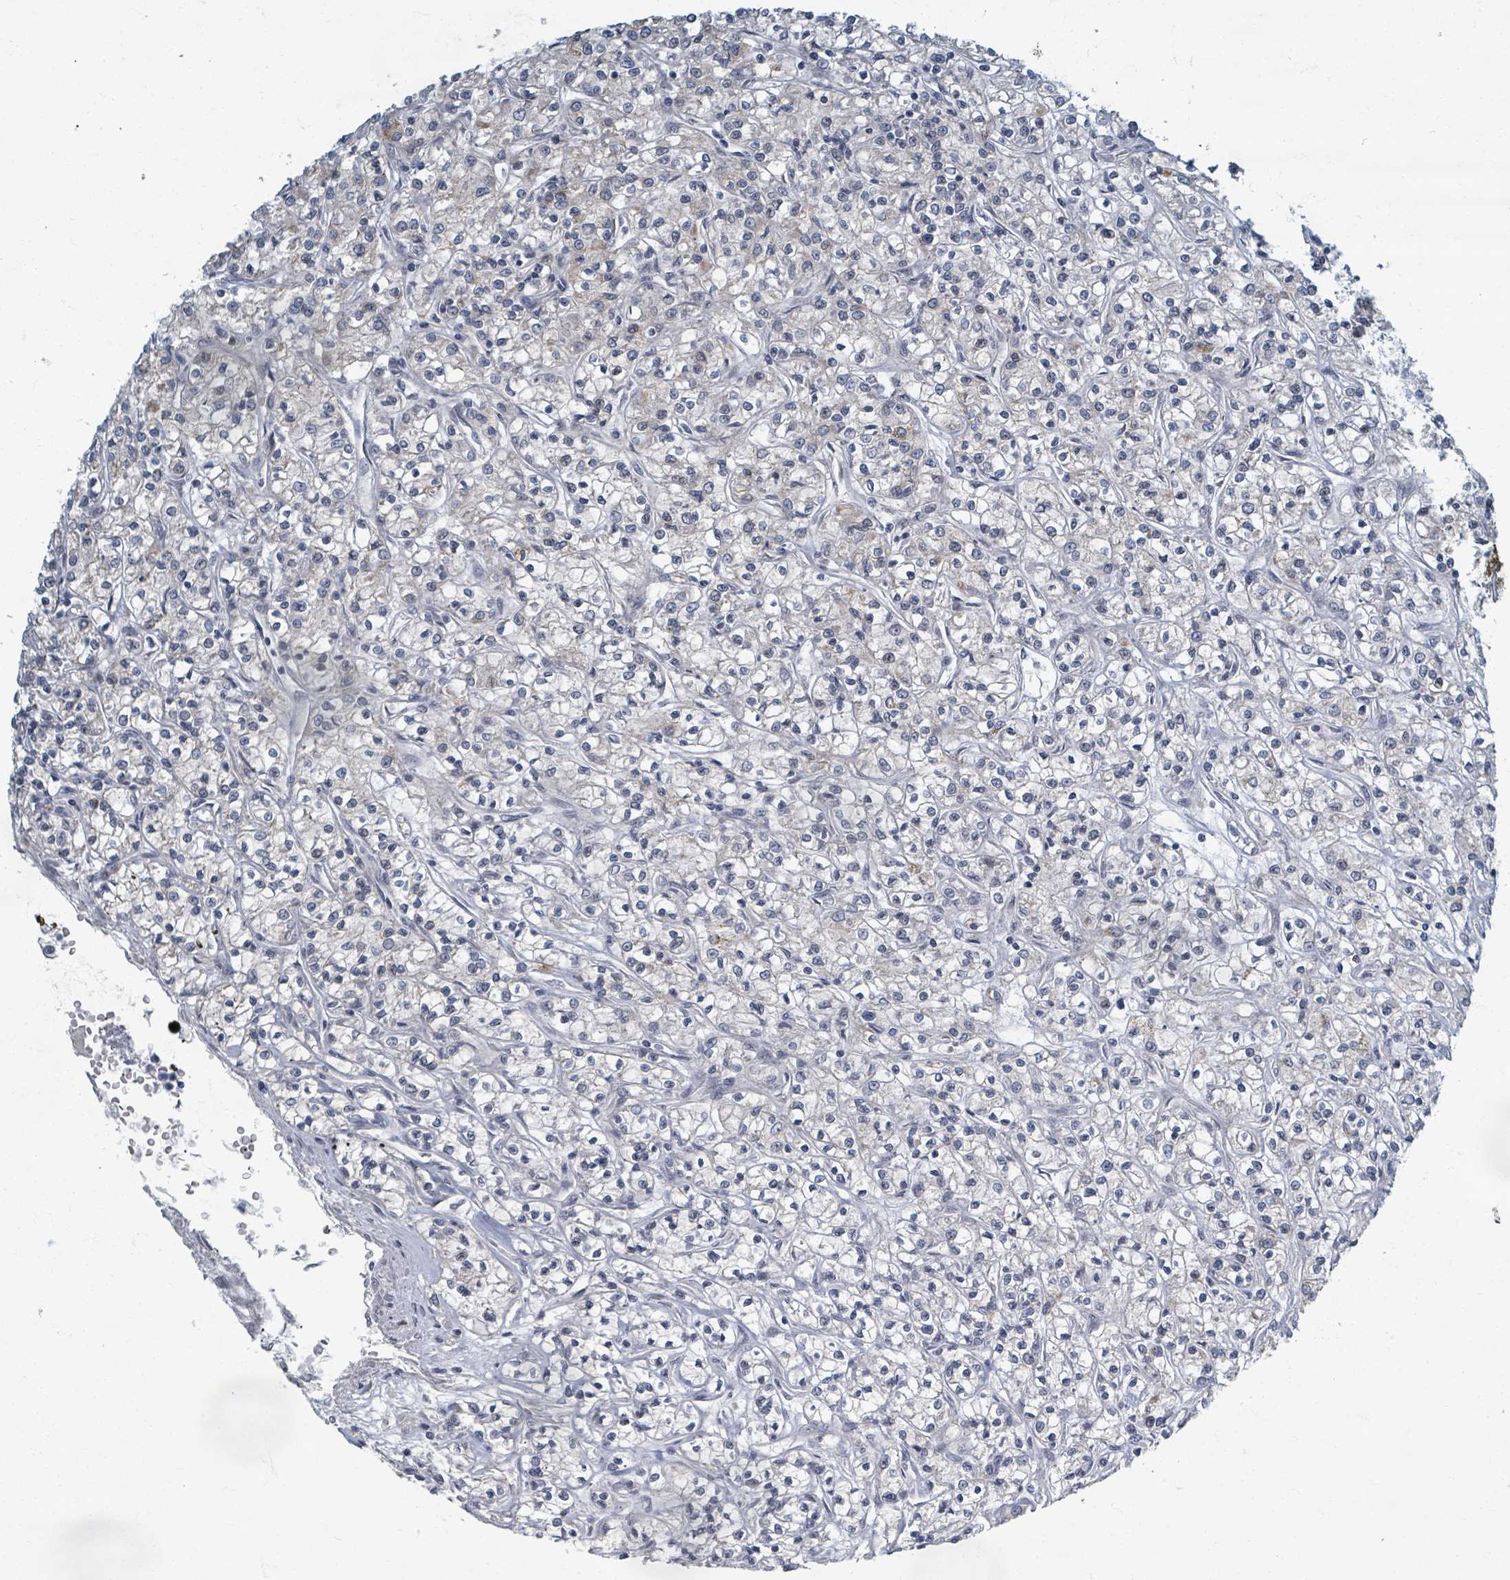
{"staining": {"intensity": "negative", "quantity": "none", "location": "none"}, "tissue": "renal cancer", "cell_type": "Tumor cells", "image_type": "cancer", "snomed": [{"axis": "morphology", "description": "Adenocarcinoma, NOS"}, {"axis": "topography", "description": "Kidney"}], "caption": "Tumor cells are negative for brown protein staining in adenocarcinoma (renal).", "gene": "INTS15", "patient": {"sex": "female", "age": 59}}